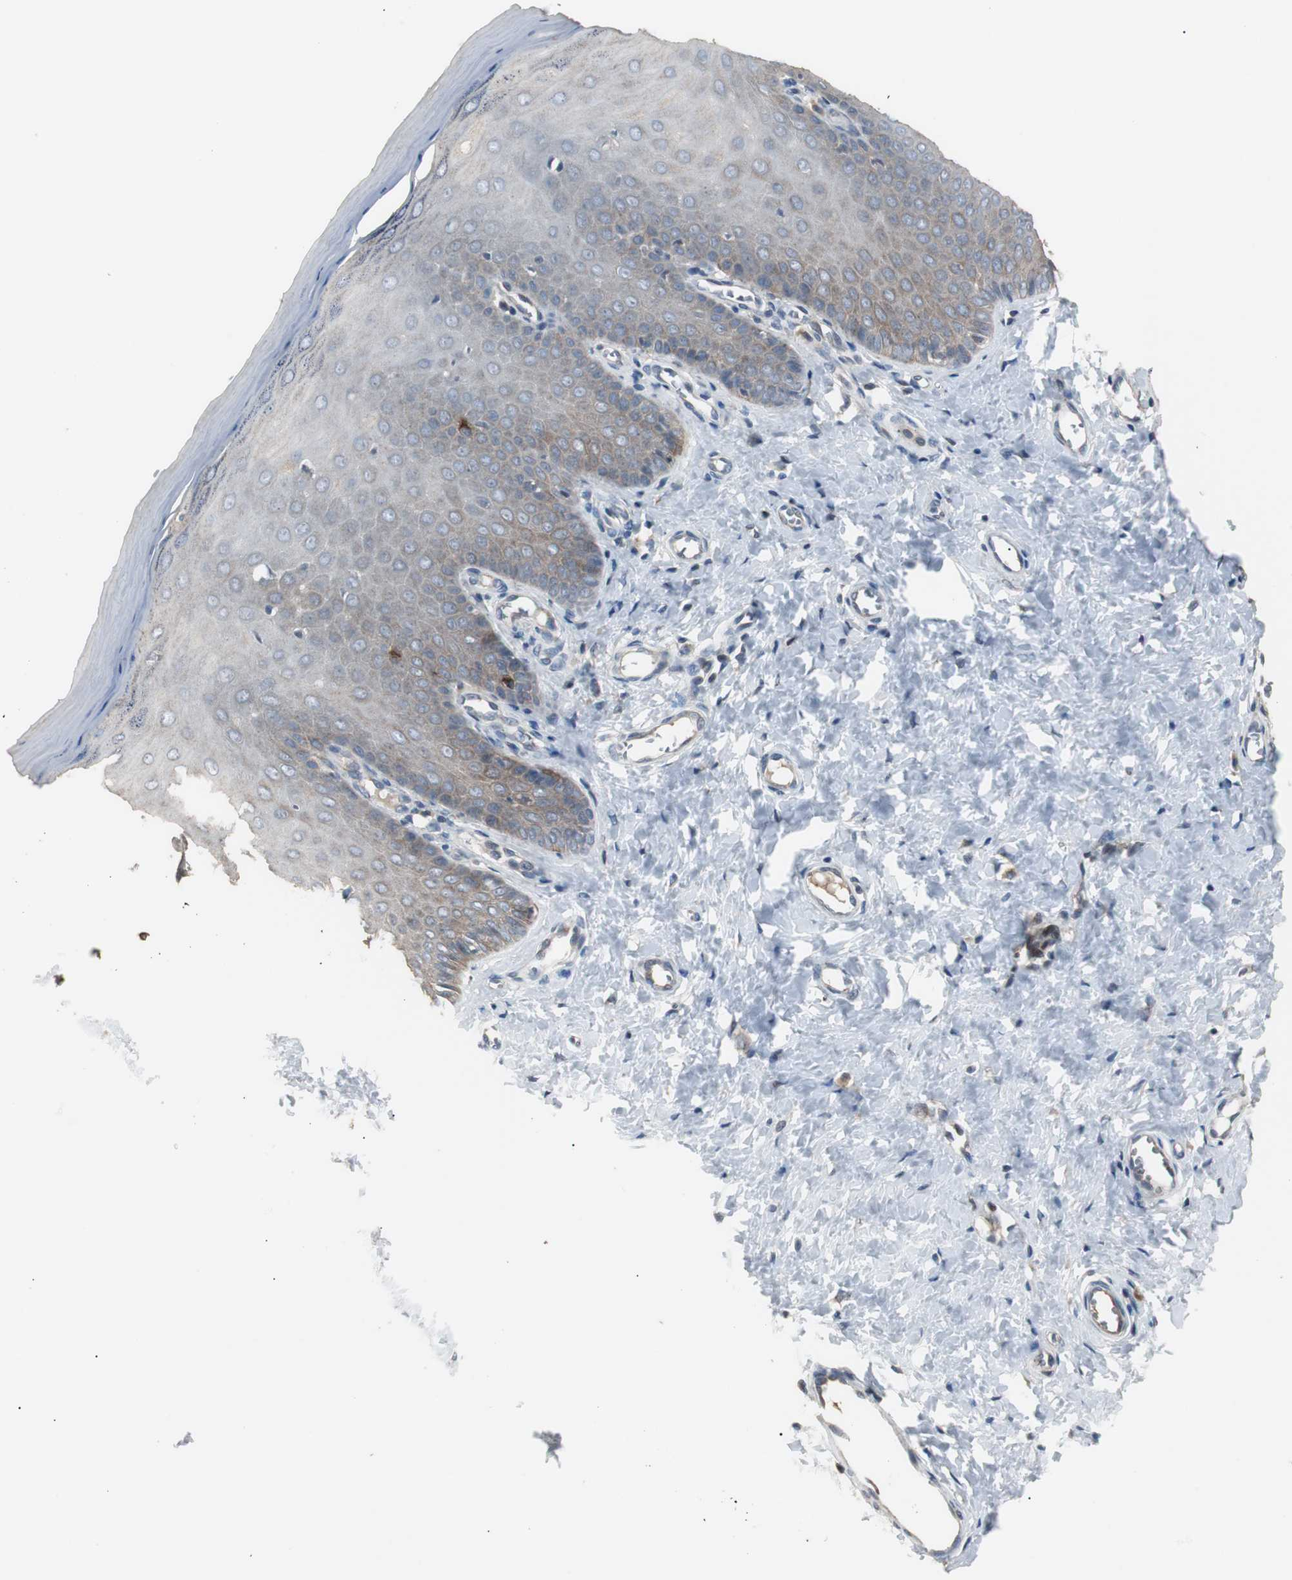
{"staining": {"intensity": "weak", "quantity": ">75%", "location": "cytoplasmic/membranous"}, "tissue": "cervix", "cell_type": "Glandular cells", "image_type": "normal", "snomed": [{"axis": "morphology", "description": "Normal tissue, NOS"}, {"axis": "topography", "description": "Cervix"}], "caption": "Immunohistochemistry of benign human cervix displays low levels of weak cytoplasmic/membranous expression in about >75% of glandular cells.", "gene": "ZMPSTE24", "patient": {"sex": "female", "age": 55}}